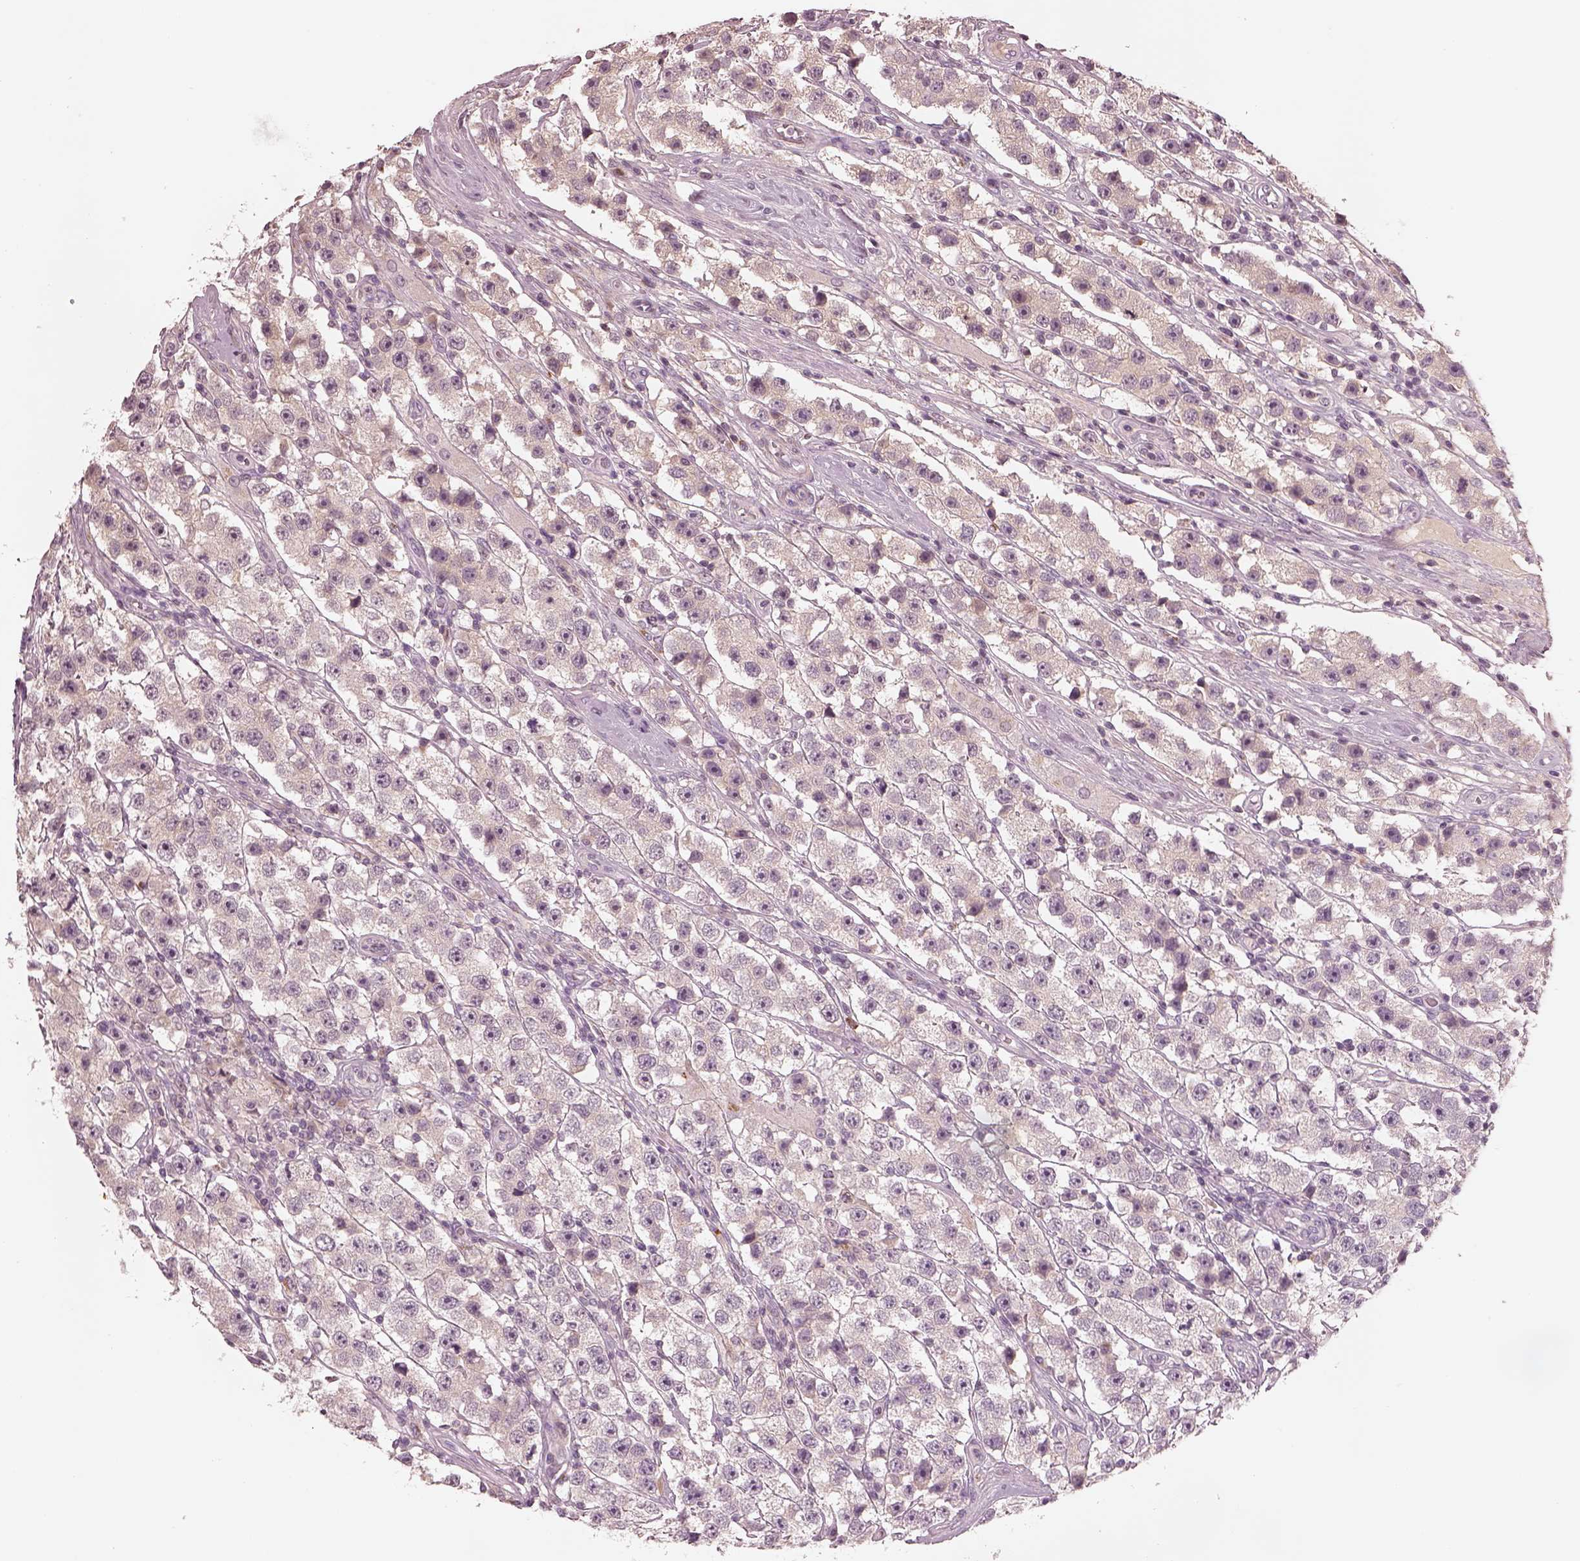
{"staining": {"intensity": "negative", "quantity": "none", "location": "none"}, "tissue": "testis cancer", "cell_type": "Tumor cells", "image_type": "cancer", "snomed": [{"axis": "morphology", "description": "Seminoma, NOS"}, {"axis": "topography", "description": "Testis"}], "caption": "Immunohistochemistry photomicrograph of human seminoma (testis) stained for a protein (brown), which displays no positivity in tumor cells. (Brightfield microscopy of DAB immunohistochemistry at high magnification).", "gene": "SDCBP2", "patient": {"sex": "male", "age": 45}}